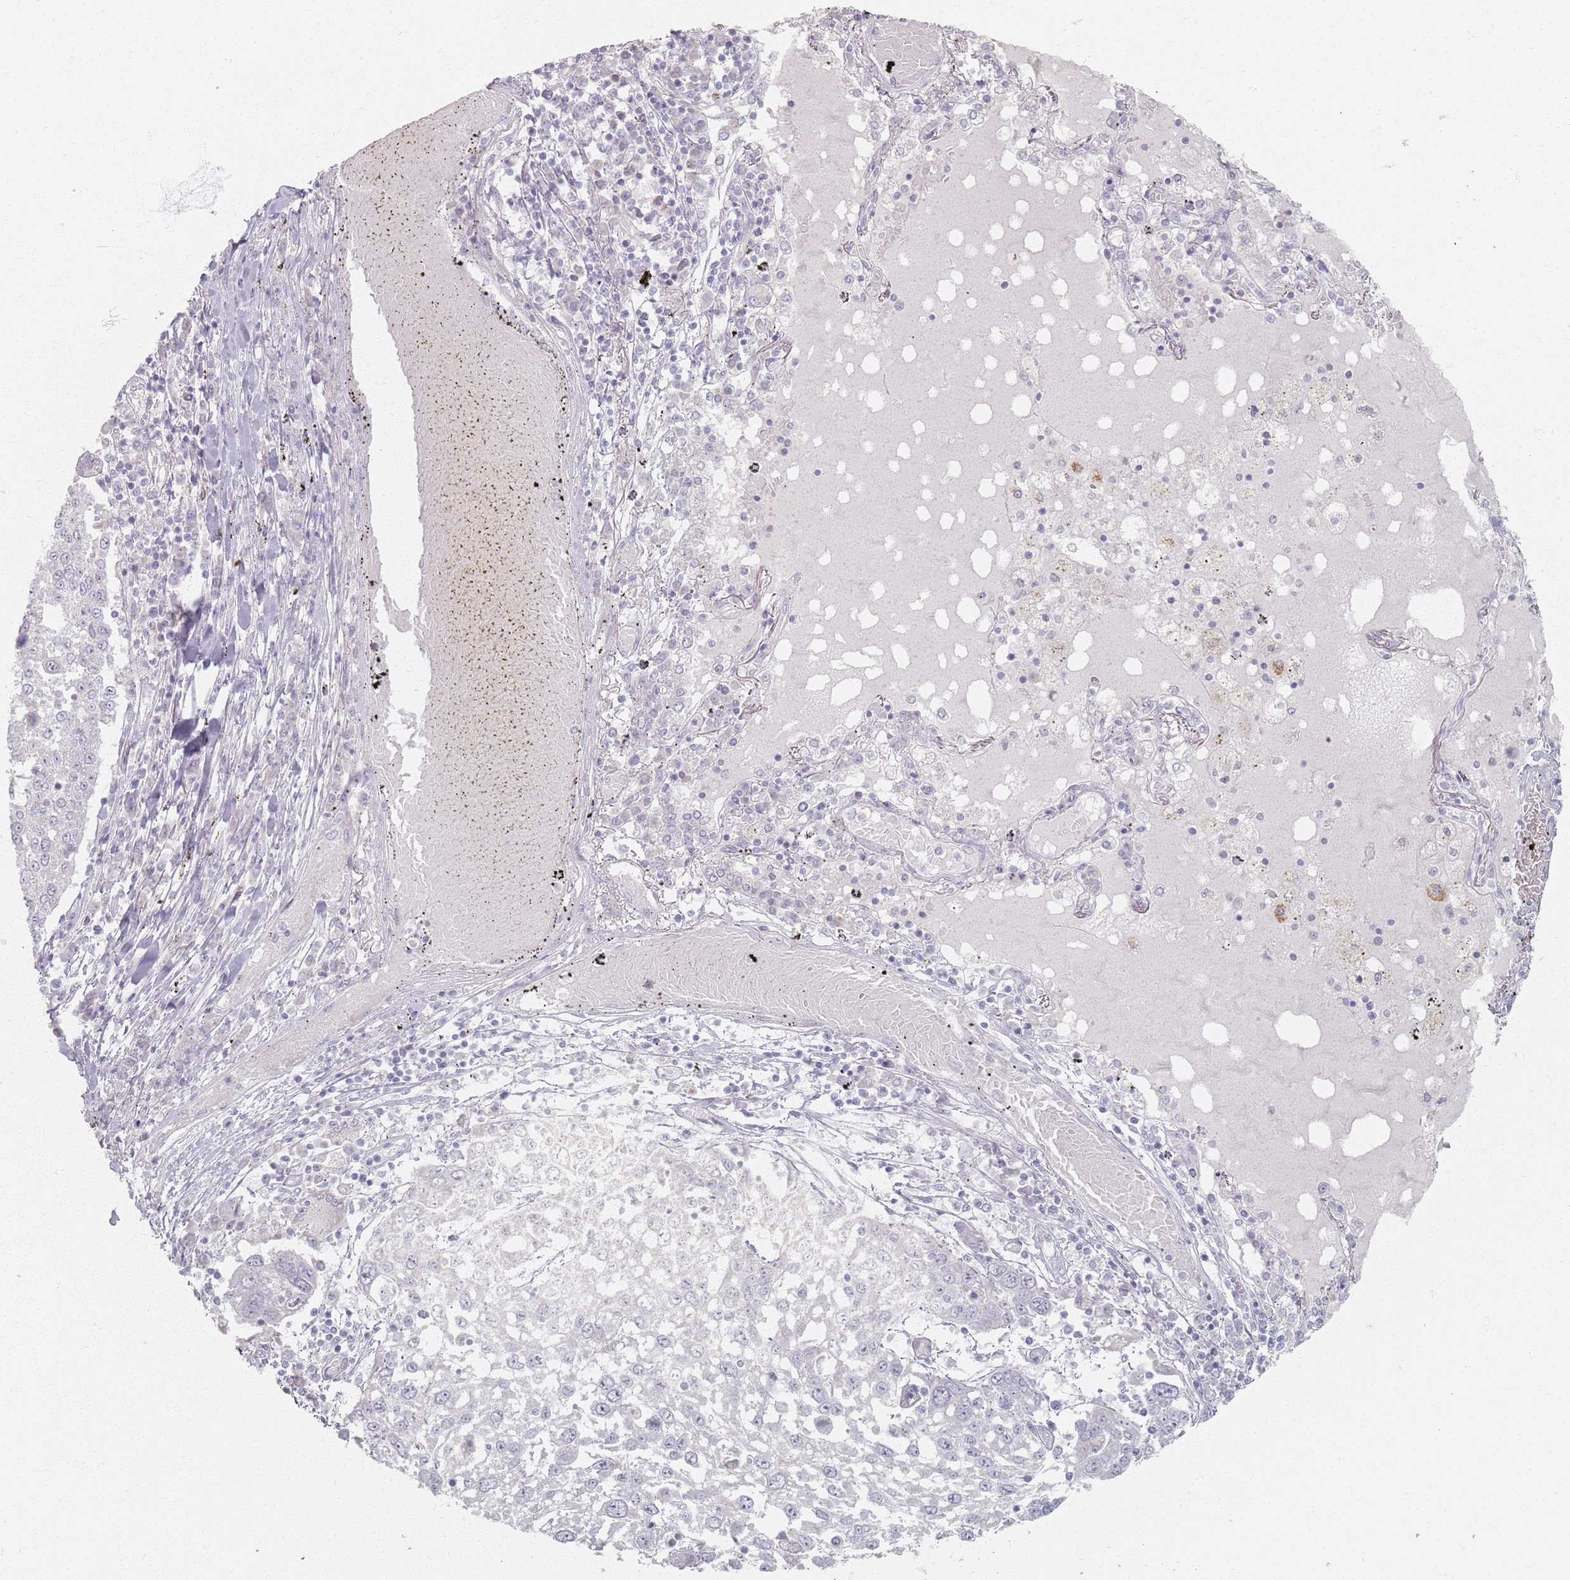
{"staining": {"intensity": "negative", "quantity": "none", "location": "none"}, "tissue": "lung cancer", "cell_type": "Tumor cells", "image_type": "cancer", "snomed": [{"axis": "morphology", "description": "Squamous cell carcinoma, NOS"}, {"axis": "topography", "description": "Lung"}], "caption": "A histopathology image of human lung cancer is negative for staining in tumor cells.", "gene": "PKD2L2", "patient": {"sex": "male", "age": 65}}